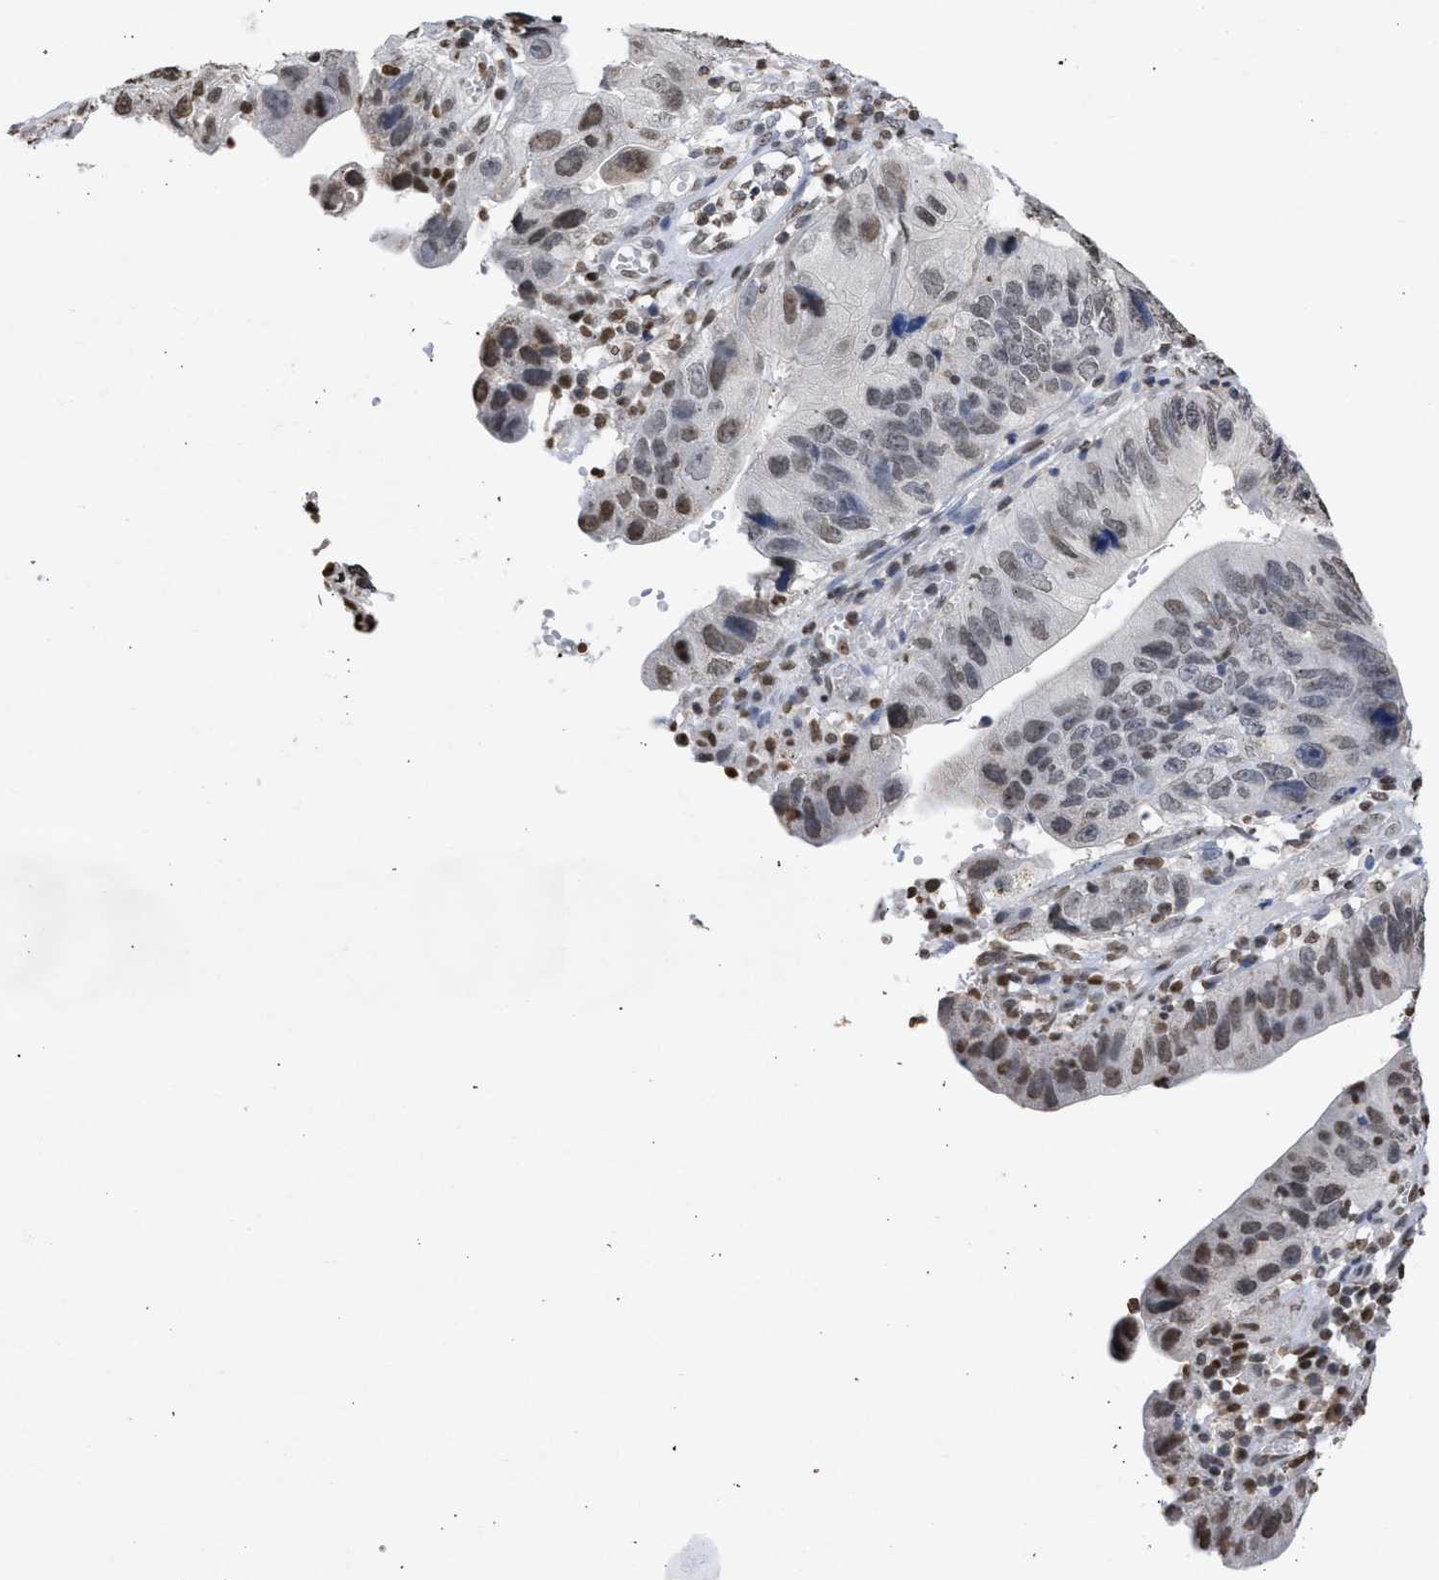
{"staining": {"intensity": "moderate", "quantity": "<25%", "location": "nuclear"}, "tissue": "stomach cancer", "cell_type": "Tumor cells", "image_type": "cancer", "snomed": [{"axis": "morphology", "description": "Adenocarcinoma, NOS"}, {"axis": "topography", "description": "Stomach"}], "caption": "The photomicrograph reveals immunohistochemical staining of adenocarcinoma (stomach). There is moderate nuclear expression is present in approximately <25% of tumor cells.", "gene": "NUP35", "patient": {"sex": "male", "age": 59}}